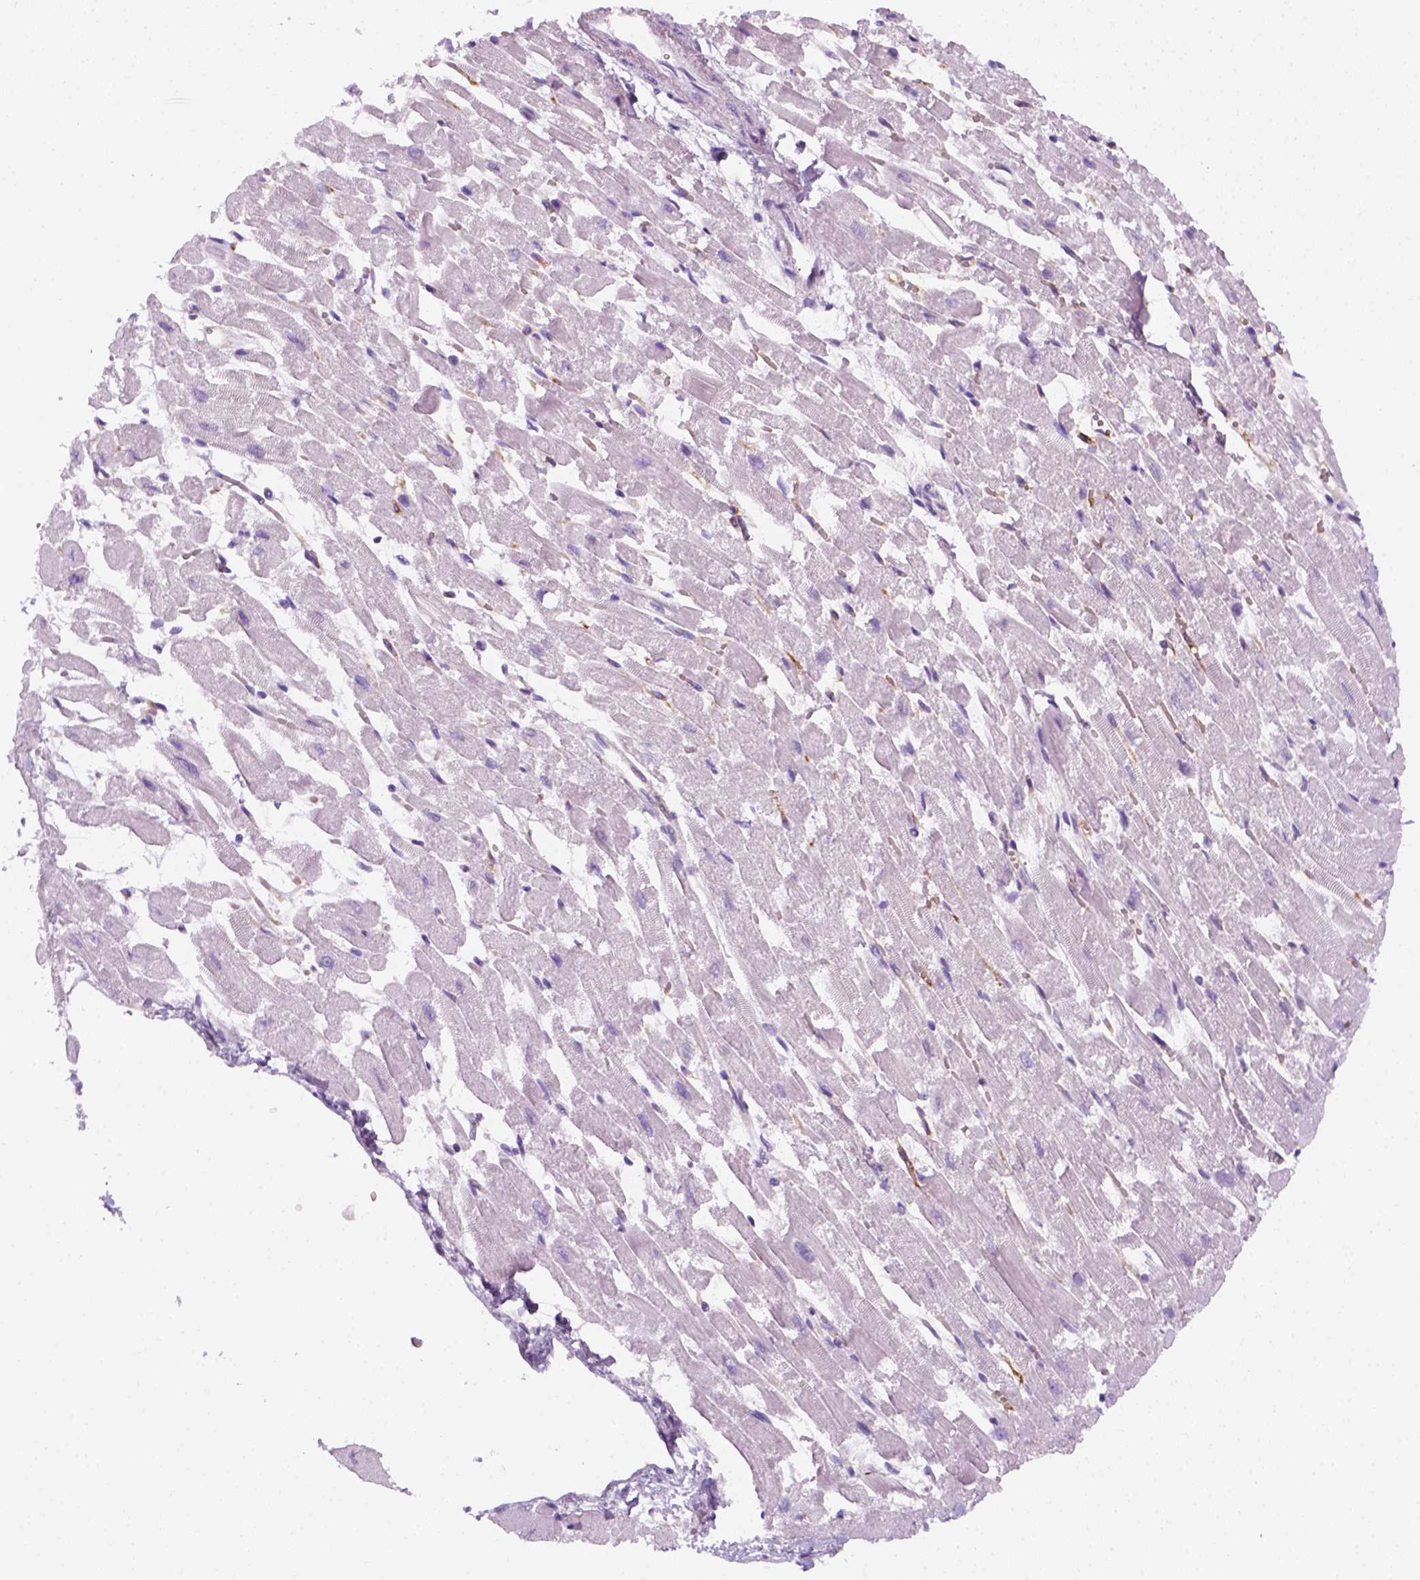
{"staining": {"intensity": "negative", "quantity": "none", "location": "none"}, "tissue": "heart muscle", "cell_type": "Cardiomyocytes", "image_type": "normal", "snomed": [{"axis": "morphology", "description": "Normal tissue, NOS"}, {"axis": "topography", "description": "Heart"}], "caption": "DAB immunohistochemical staining of benign heart muscle displays no significant expression in cardiomyocytes. The staining is performed using DAB (3,3'-diaminobenzidine) brown chromogen with nuclei counter-stained in using hematoxylin.", "gene": "AQP3", "patient": {"sex": "female", "age": 52}}